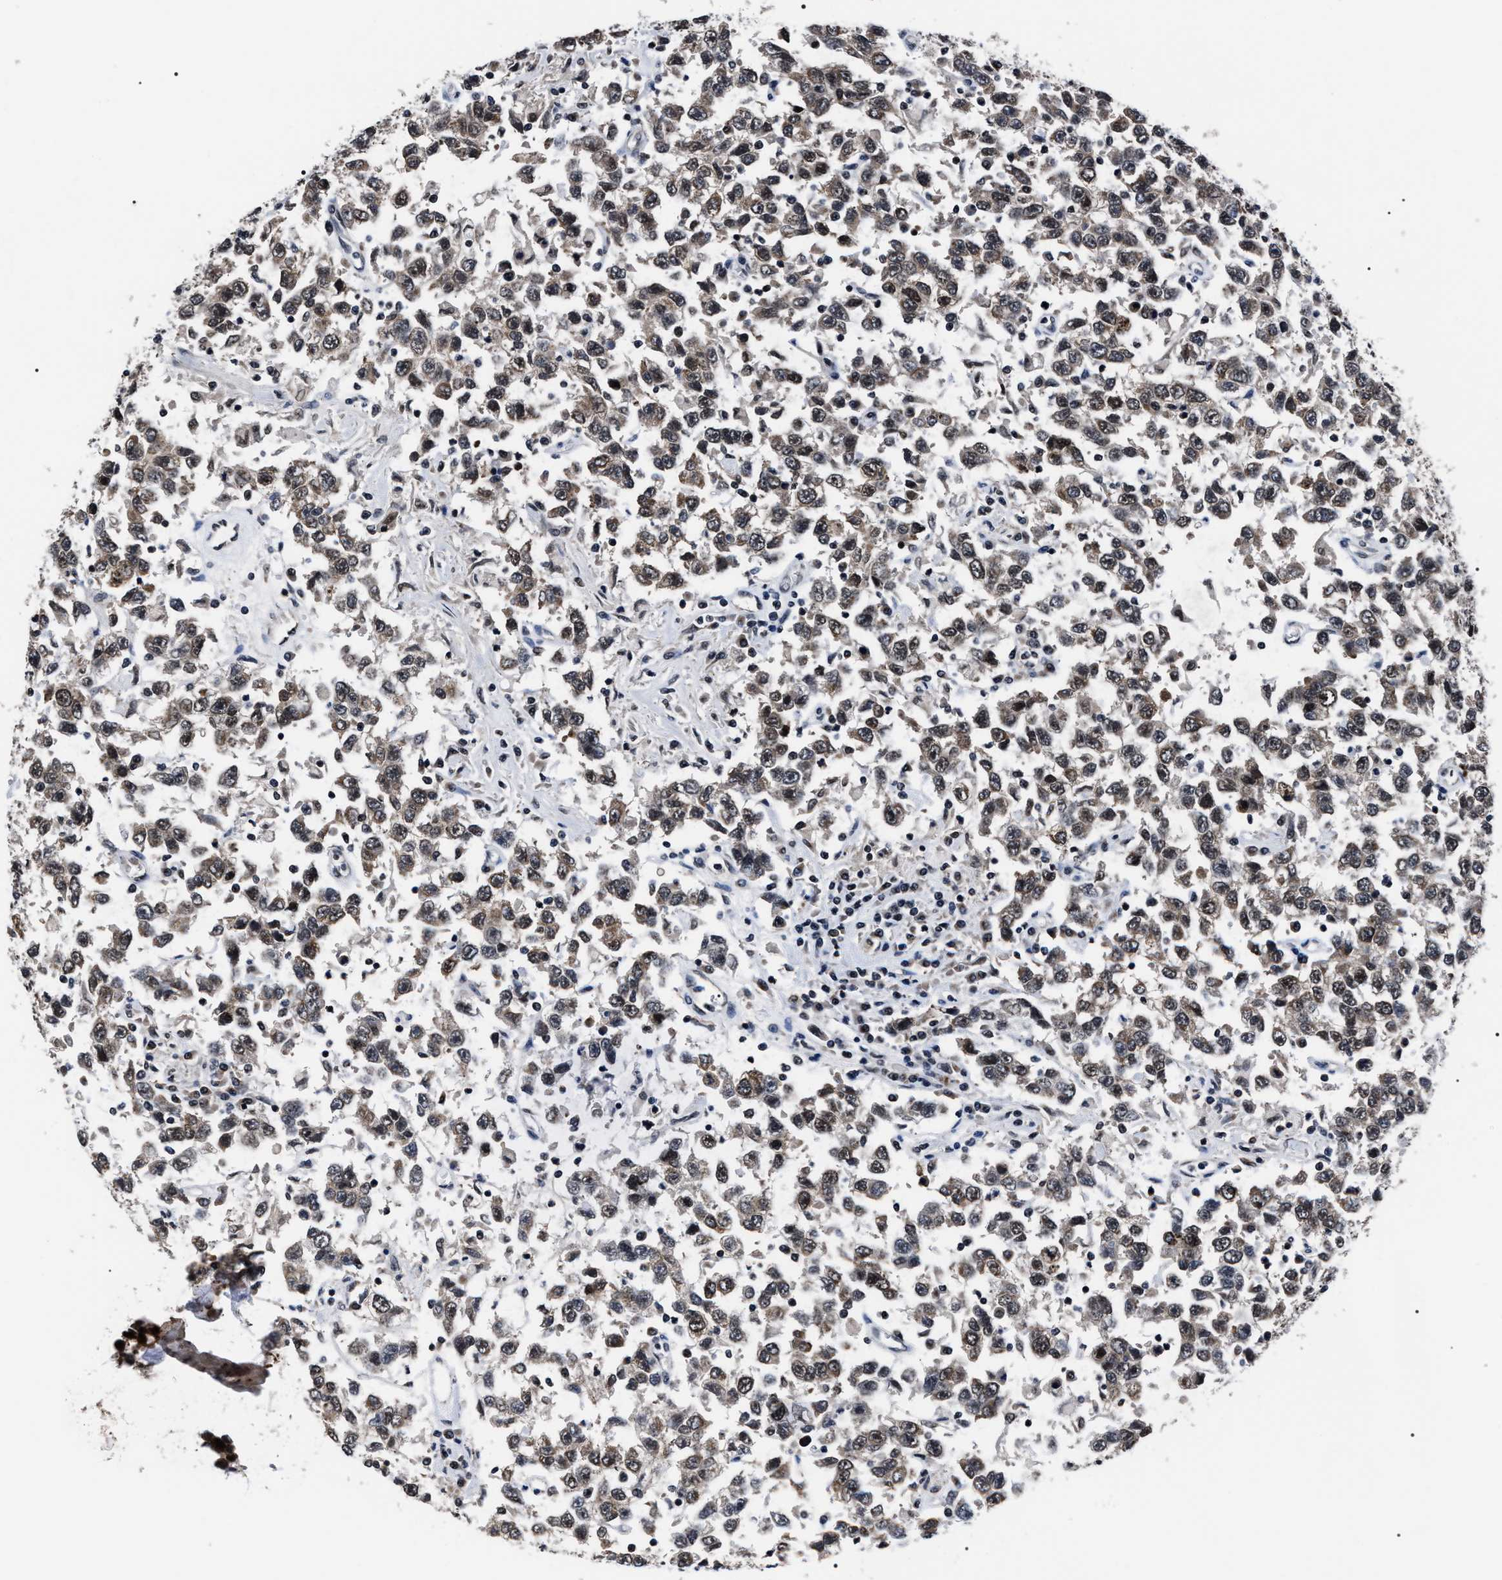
{"staining": {"intensity": "weak", "quantity": ">75%", "location": "cytoplasmic/membranous,nuclear"}, "tissue": "testis cancer", "cell_type": "Tumor cells", "image_type": "cancer", "snomed": [{"axis": "morphology", "description": "Seminoma, NOS"}, {"axis": "topography", "description": "Testis"}], "caption": "Tumor cells reveal low levels of weak cytoplasmic/membranous and nuclear positivity in about >75% of cells in human testis cancer.", "gene": "CSNK2A1", "patient": {"sex": "male", "age": 41}}